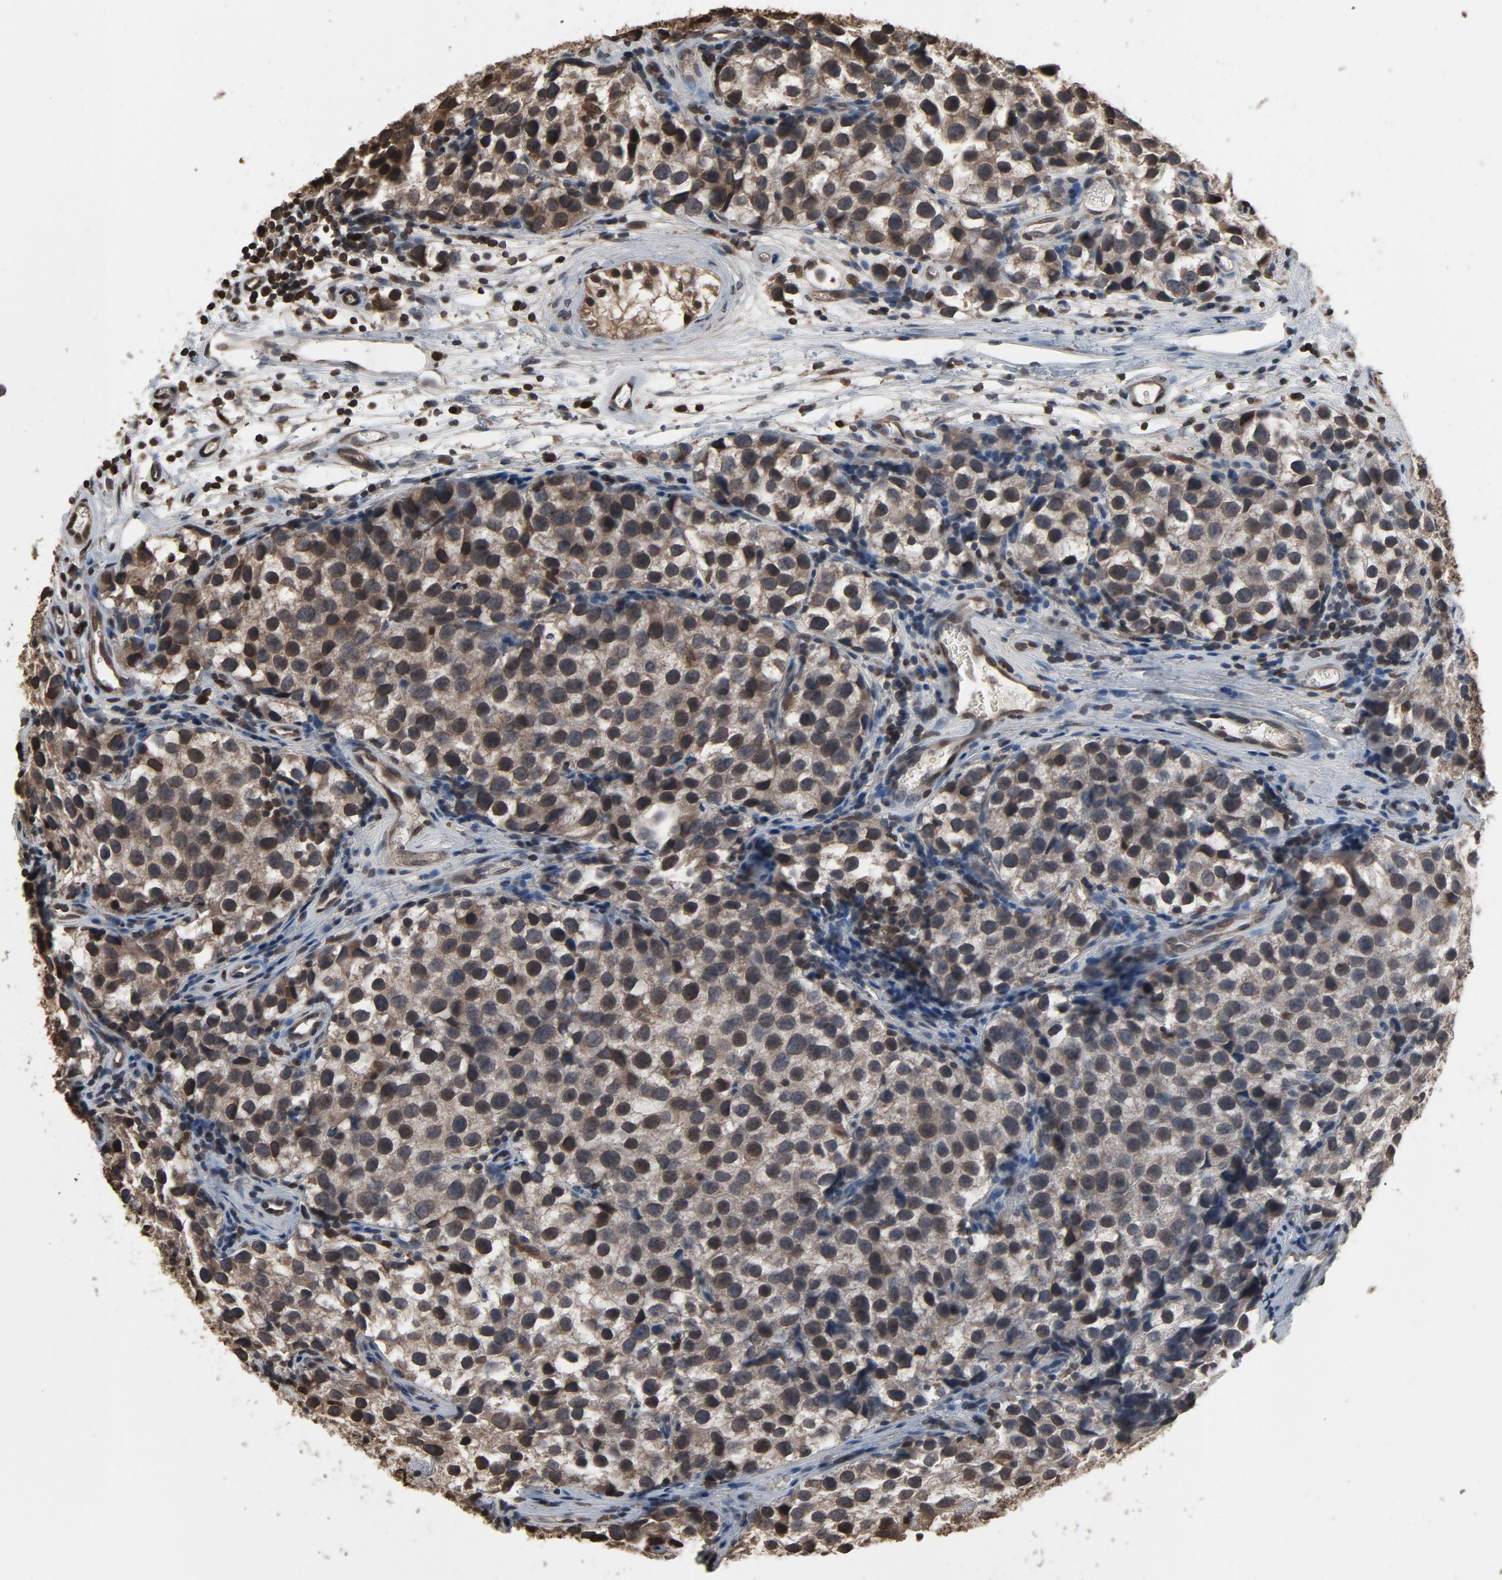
{"staining": {"intensity": "weak", "quantity": ">75%", "location": "cytoplasmic/membranous"}, "tissue": "testis cancer", "cell_type": "Tumor cells", "image_type": "cancer", "snomed": [{"axis": "morphology", "description": "Seminoma, NOS"}, {"axis": "topography", "description": "Testis"}], "caption": "Weak cytoplasmic/membranous positivity for a protein is seen in approximately >75% of tumor cells of seminoma (testis) using immunohistochemistry.", "gene": "UBE2D1", "patient": {"sex": "male", "age": 39}}